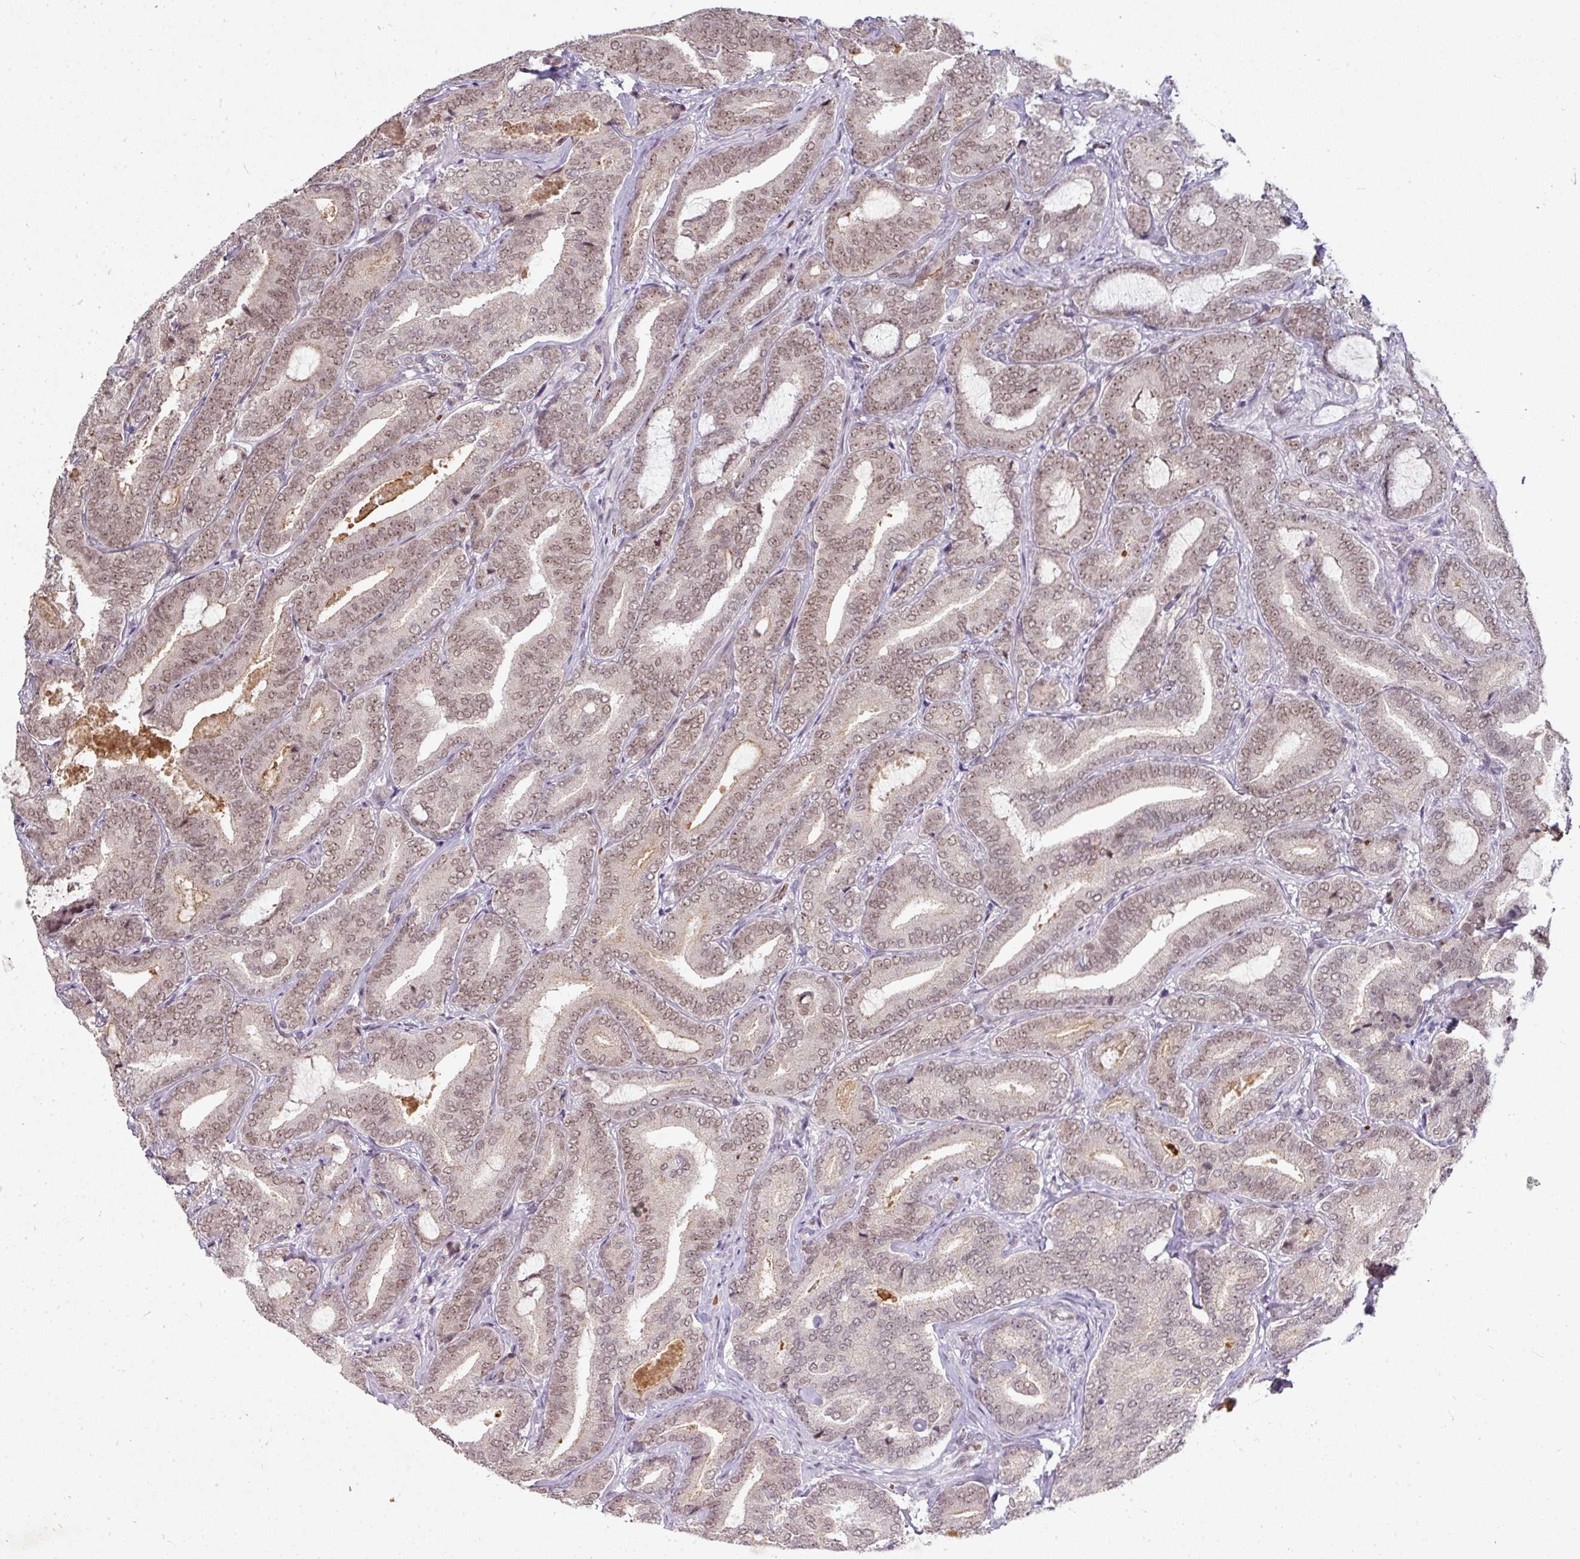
{"staining": {"intensity": "weak", "quantity": "25%-75%", "location": "nuclear"}, "tissue": "prostate cancer", "cell_type": "Tumor cells", "image_type": "cancer", "snomed": [{"axis": "morphology", "description": "Adenocarcinoma, Low grade"}, {"axis": "topography", "description": "Prostate and seminal vesicle, NOS"}], "caption": "Protein positivity by immunohistochemistry reveals weak nuclear expression in about 25%-75% of tumor cells in prostate low-grade adenocarcinoma.", "gene": "NEIL1", "patient": {"sex": "male", "age": 61}}